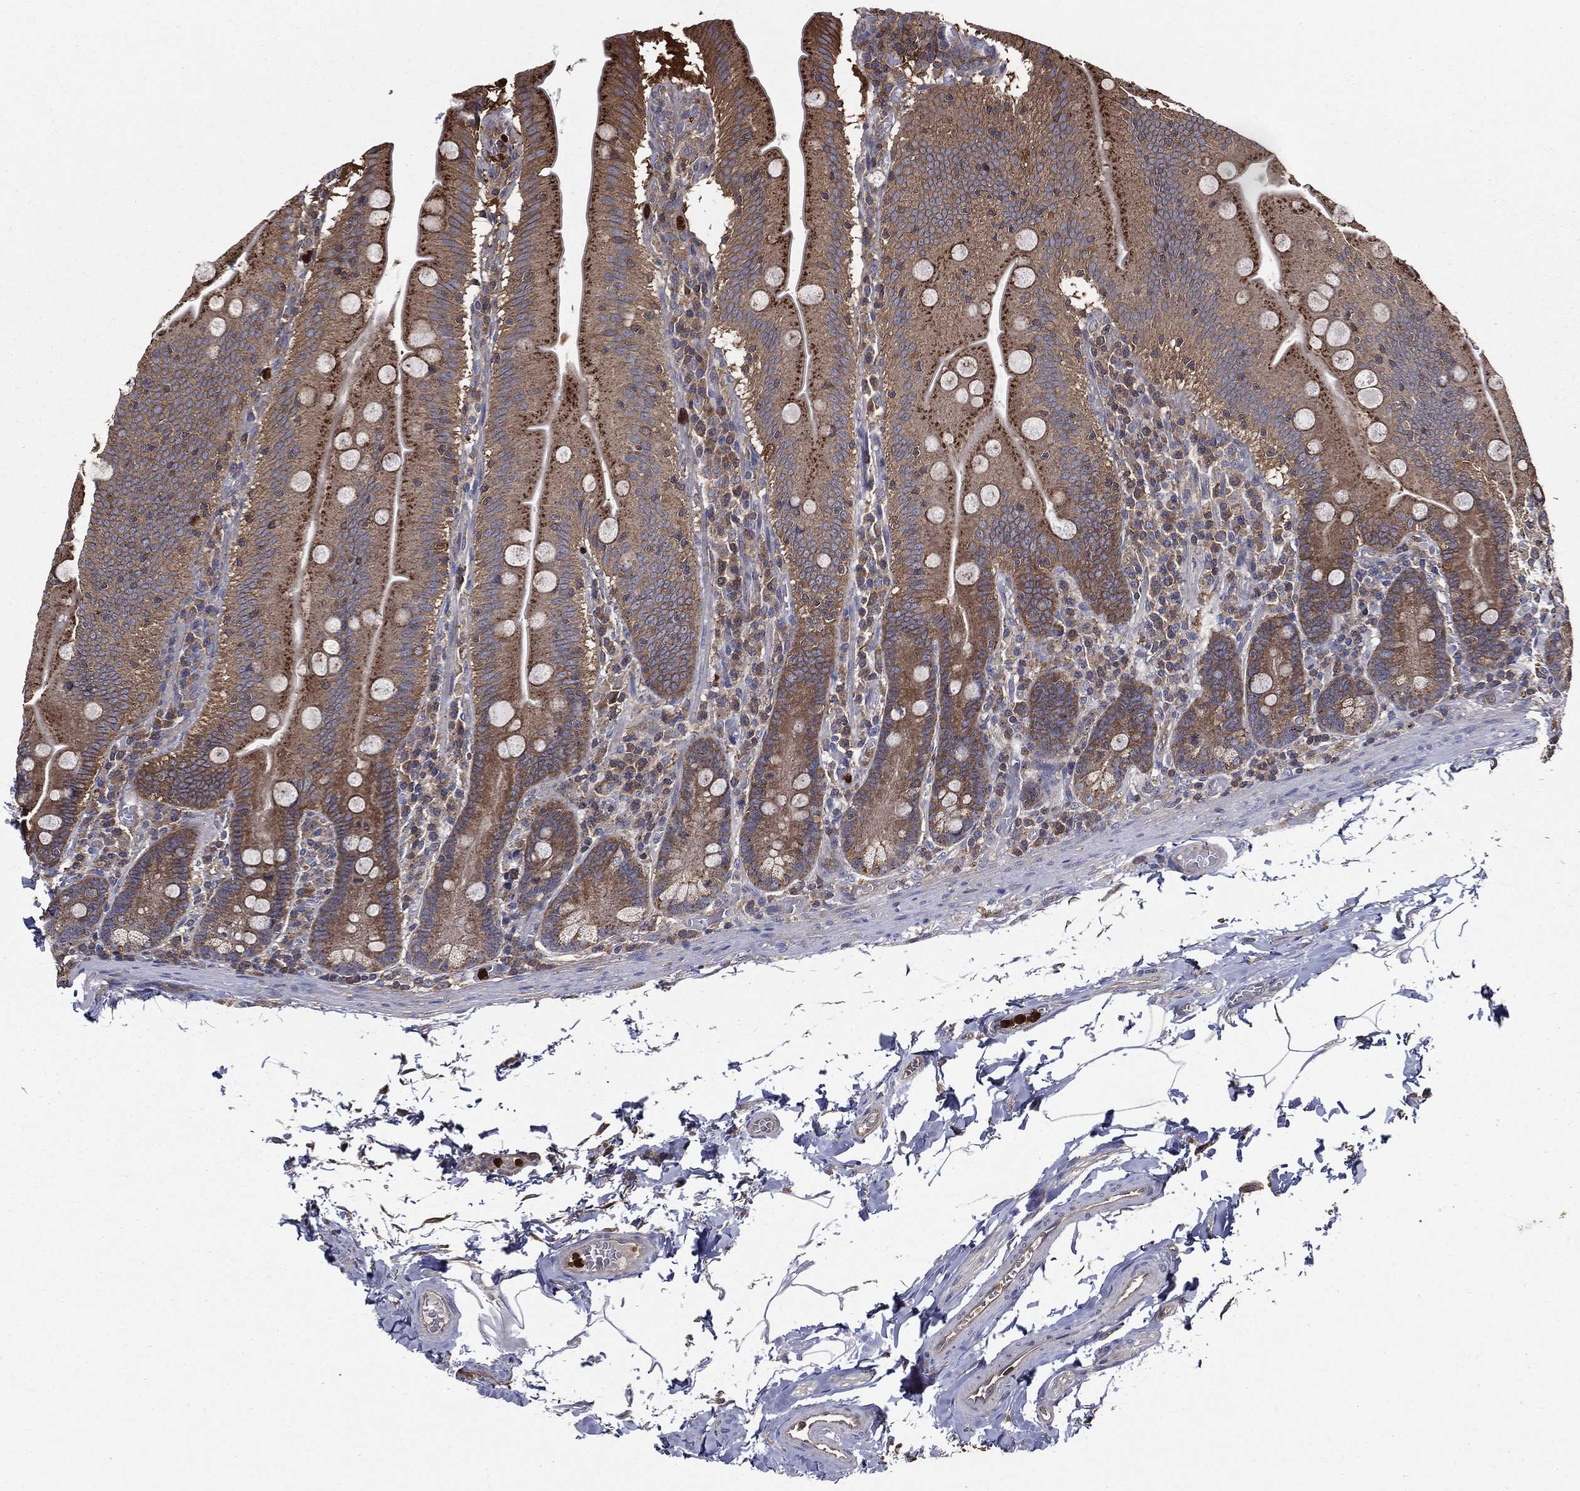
{"staining": {"intensity": "strong", "quantity": ">75%", "location": "cytoplasmic/membranous"}, "tissue": "small intestine", "cell_type": "Glandular cells", "image_type": "normal", "snomed": [{"axis": "morphology", "description": "Normal tissue, NOS"}, {"axis": "topography", "description": "Small intestine"}], "caption": "This image displays immunohistochemistry staining of unremarkable human small intestine, with high strong cytoplasmic/membranous staining in about >75% of glandular cells.", "gene": "PDCD6IP", "patient": {"sex": "male", "age": 37}}